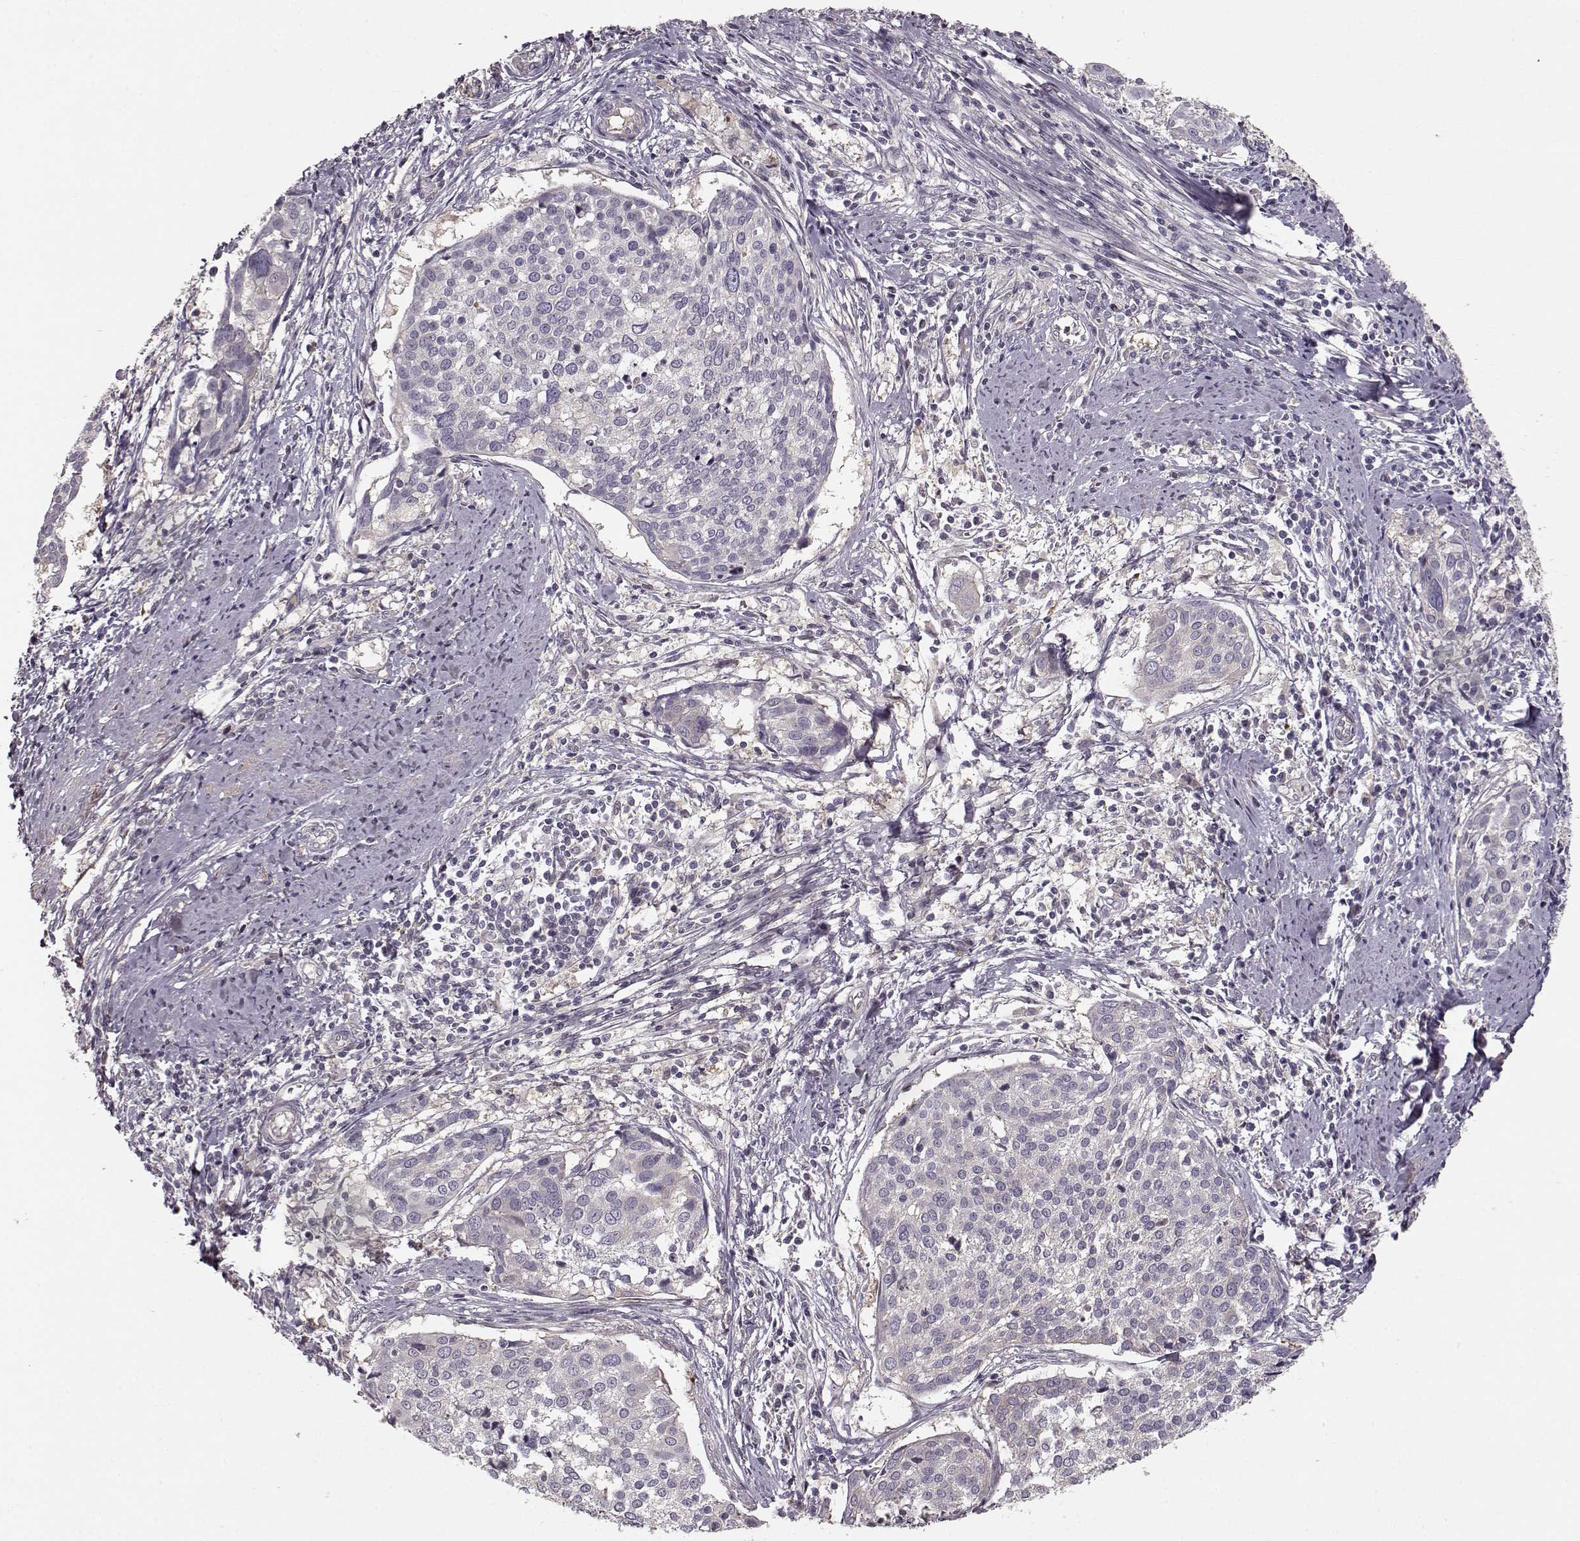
{"staining": {"intensity": "negative", "quantity": "none", "location": "none"}, "tissue": "cervical cancer", "cell_type": "Tumor cells", "image_type": "cancer", "snomed": [{"axis": "morphology", "description": "Squamous cell carcinoma, NOS"}, {"axis": "topography", "description": "Cervix"}], "caption": "DAB immunohistochemical staining of cervical squamous cell carcinoma shows no significant positivity in tumor cells.", "gene": "MTR", "patient": {"sex": "female", "age": 39}}